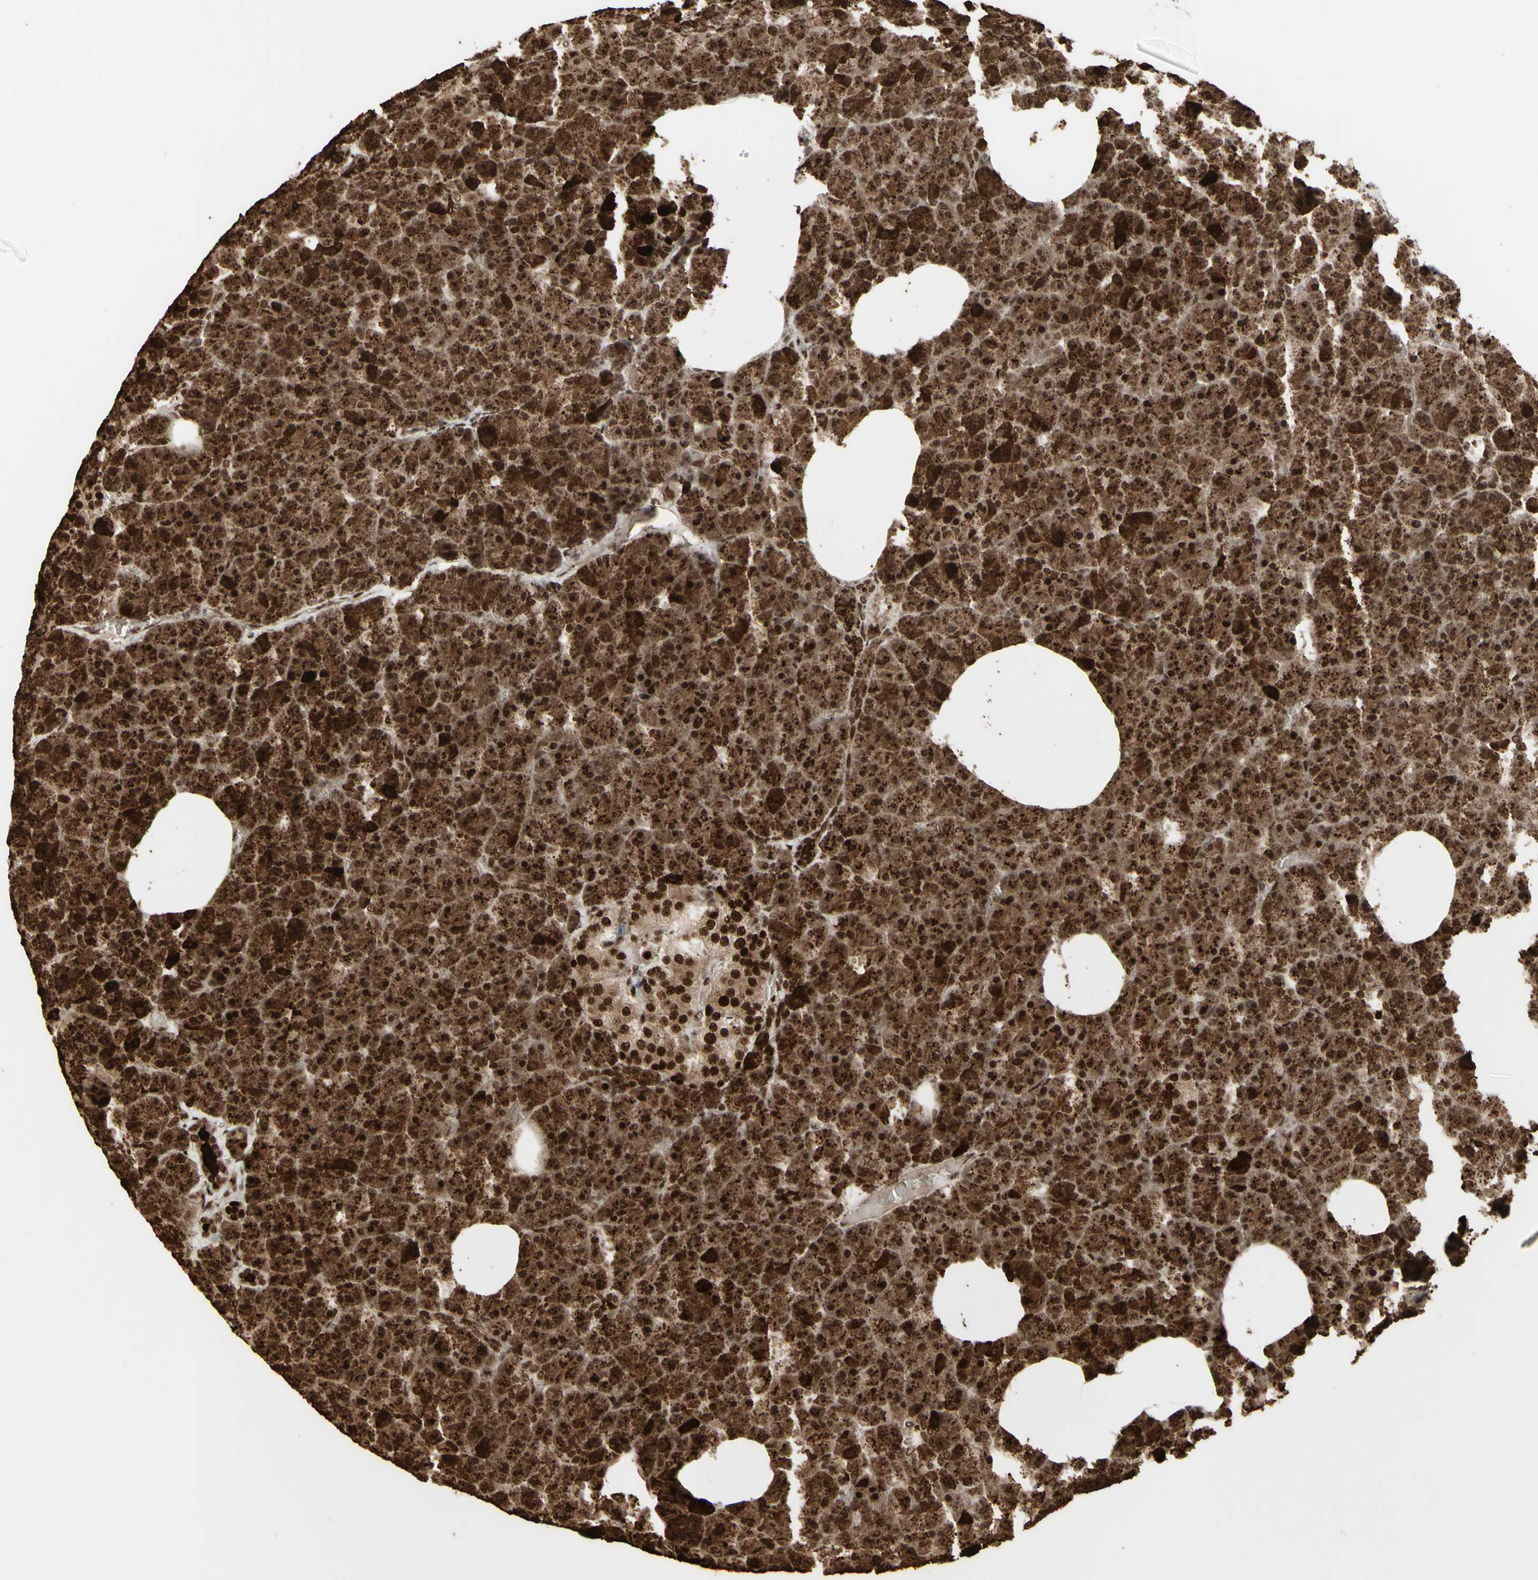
{"staining": {"intensity": "strong", "quantity": ">75%", "location": "cytoplasmic/membranous,nuclear"}, "tissue": "pancreas", "cell_type": "Exocrine glandular cells", "image_type": "normal", "snomed": [{"axis": "morphology", "description": "Normal tissue, NOS"}, {"axis": "topography", "description": "Pancreas"}], "caption": "Human pancreas stained with a brown dye reveals strong cytoplasmic/membranous,nuclear positive staining in approximately >75% of exocrine glandular cells.", "gene": "CBX1", "patient": {"sex": "female", "age": 35}}